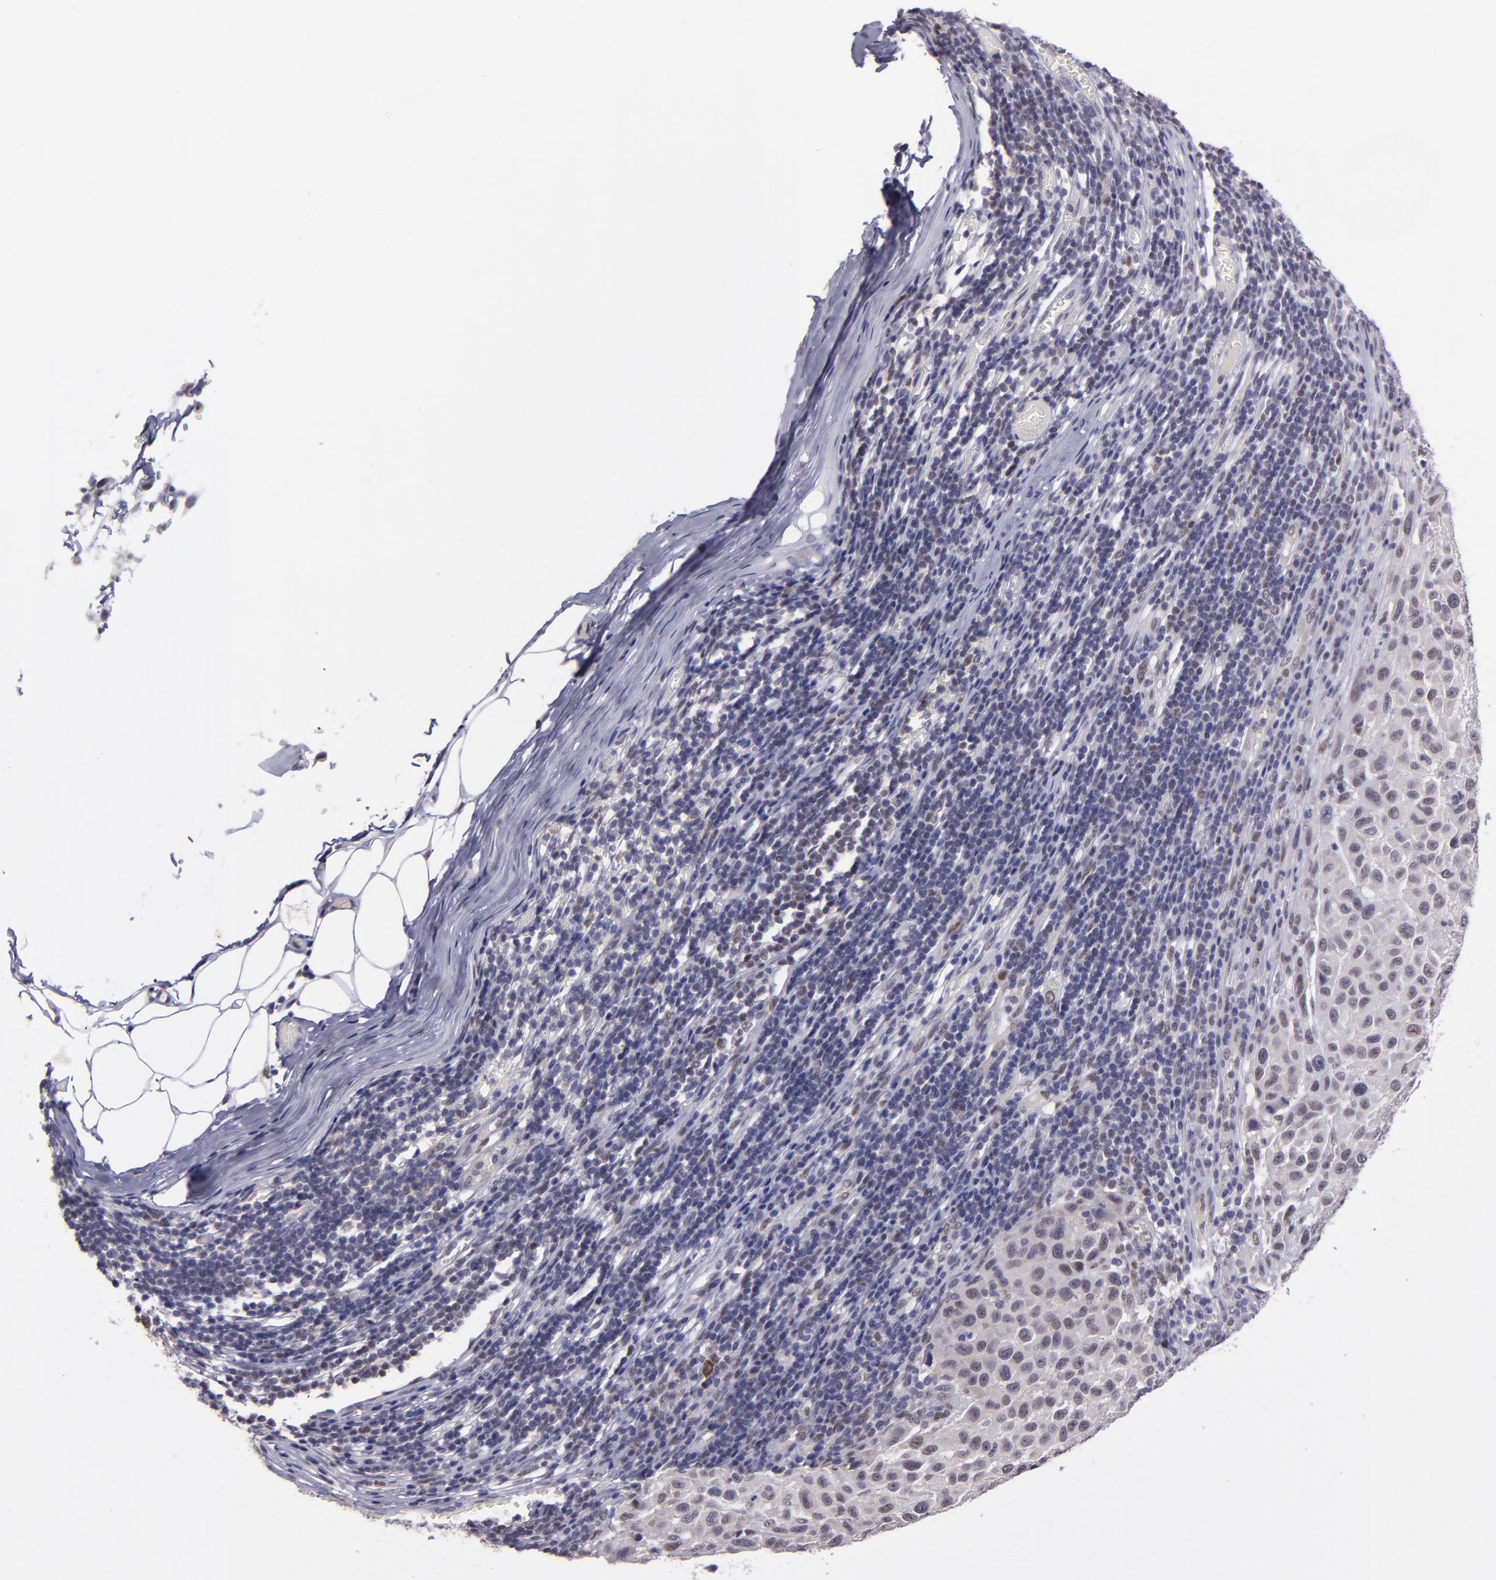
{"staining": {"intensity": "moderate", "quantity": "25%-75%", "location": "nuclear"}, "tissue": "melanoma", "cell_type": "Tumor cells", "image_type": "cancer", "snomed": [{"axis": "morphology", "description": "Malignant melanoma, Metastatic site"}, {"axis": "topography", "description": "Lymph node"}], "caption": "Malignant melanoma (metastatic site) stained for a protein demonstrates moderate nuclear positivity in tumor cells.", "gene": "OTUB2", "patient": {"sex": "male", "age": 61}}